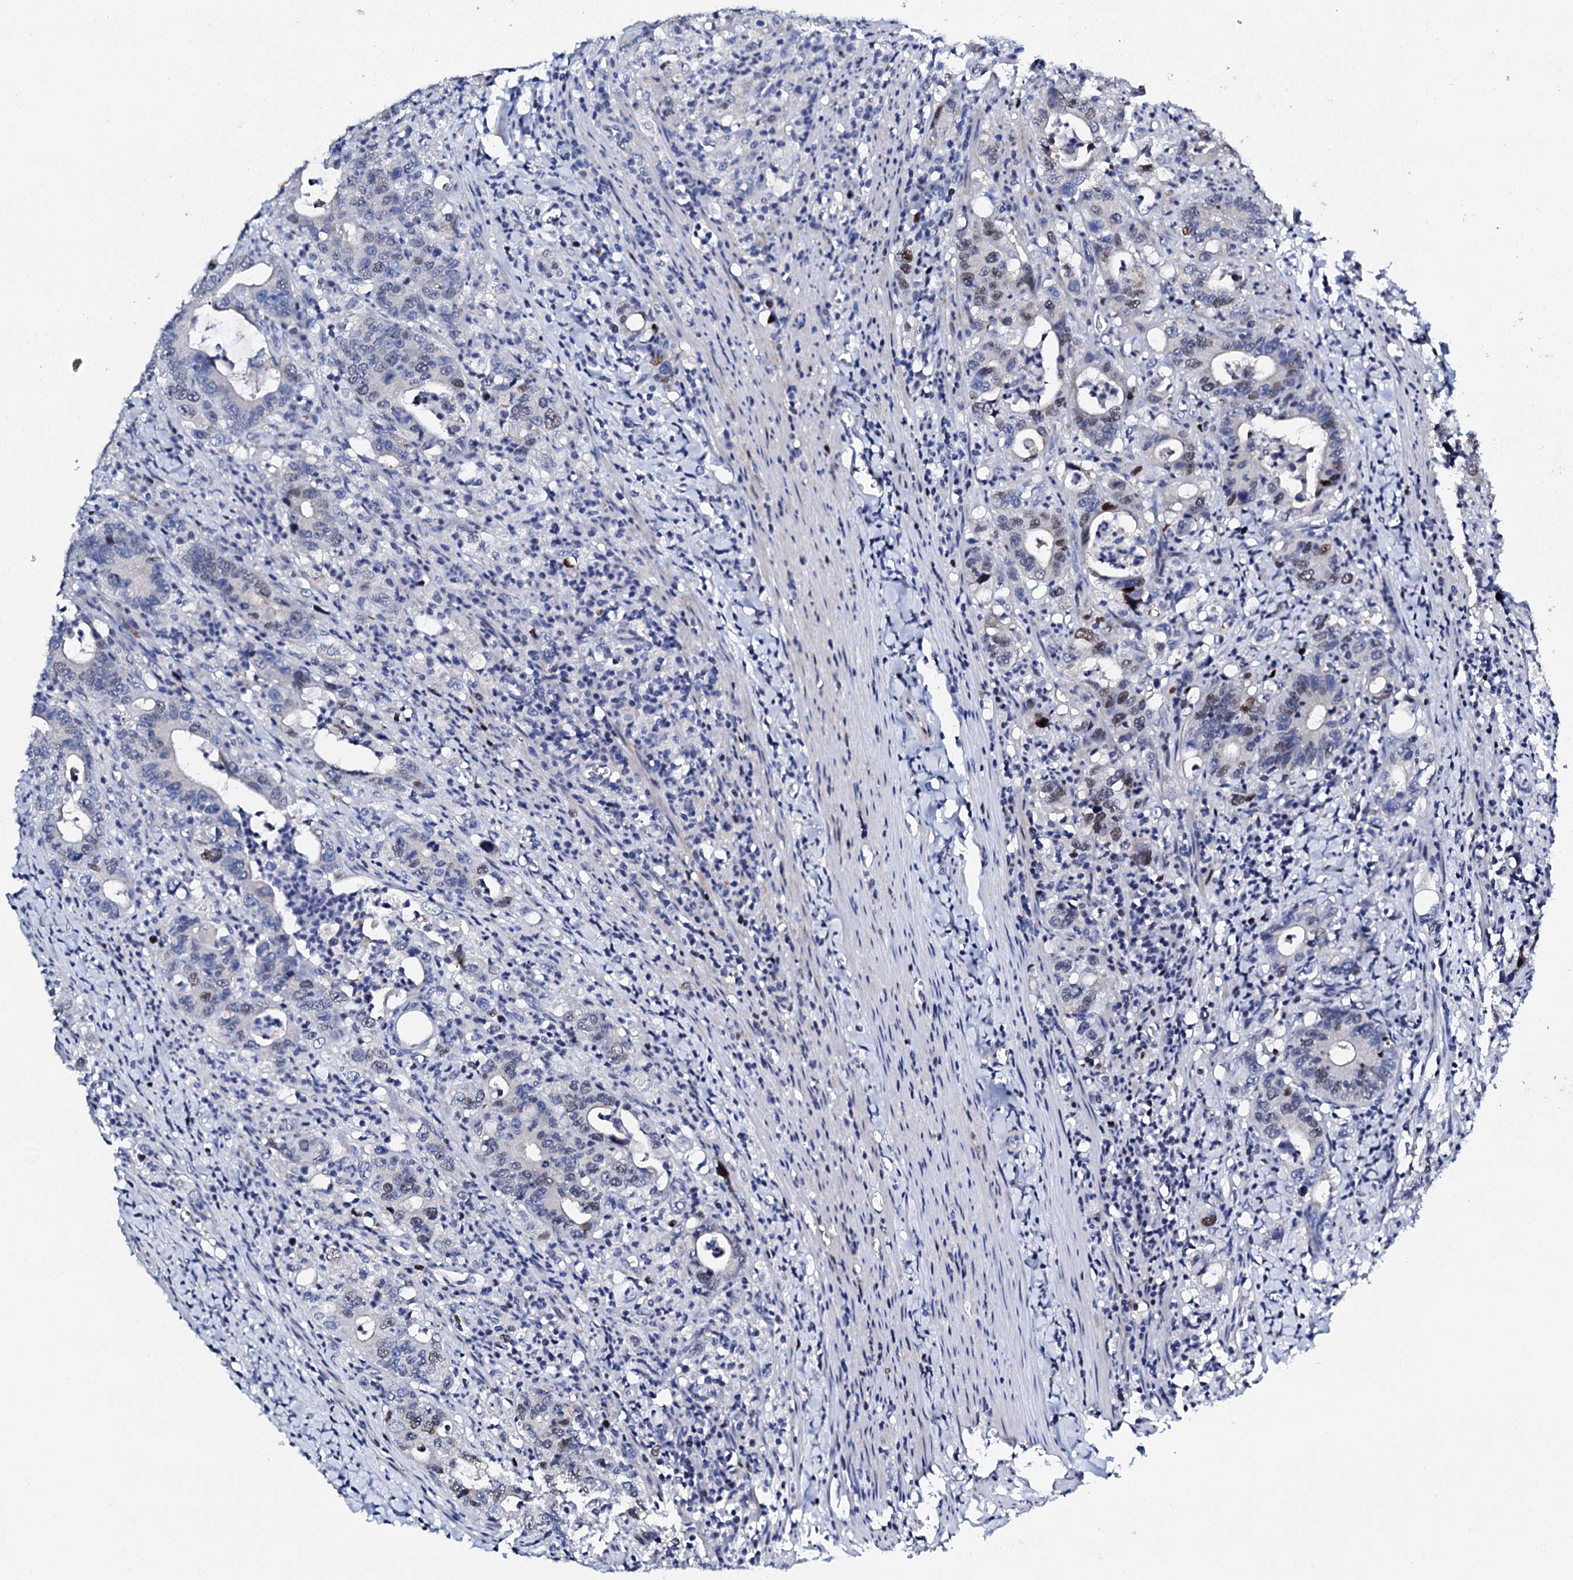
{"staining": {"intensity": "weak", "quantity": "<25%", "location": "nuclear"}, "tissue": "colorectal cancer", "cell_type": "Tumor cells", "image_type": "cancer", "snomed": [{"axis": "morphology", "description": "Adenocarcinoma, NOS"}, {"axis": "topography", "description": "Colon"}], "caption": "DAB immunohistochemical staining of adenocarcinoma (colorectal) shows no significant expression in tumor cells.", "gene": "NUDT13", "patient": {"sex": "female", "age": 75}}